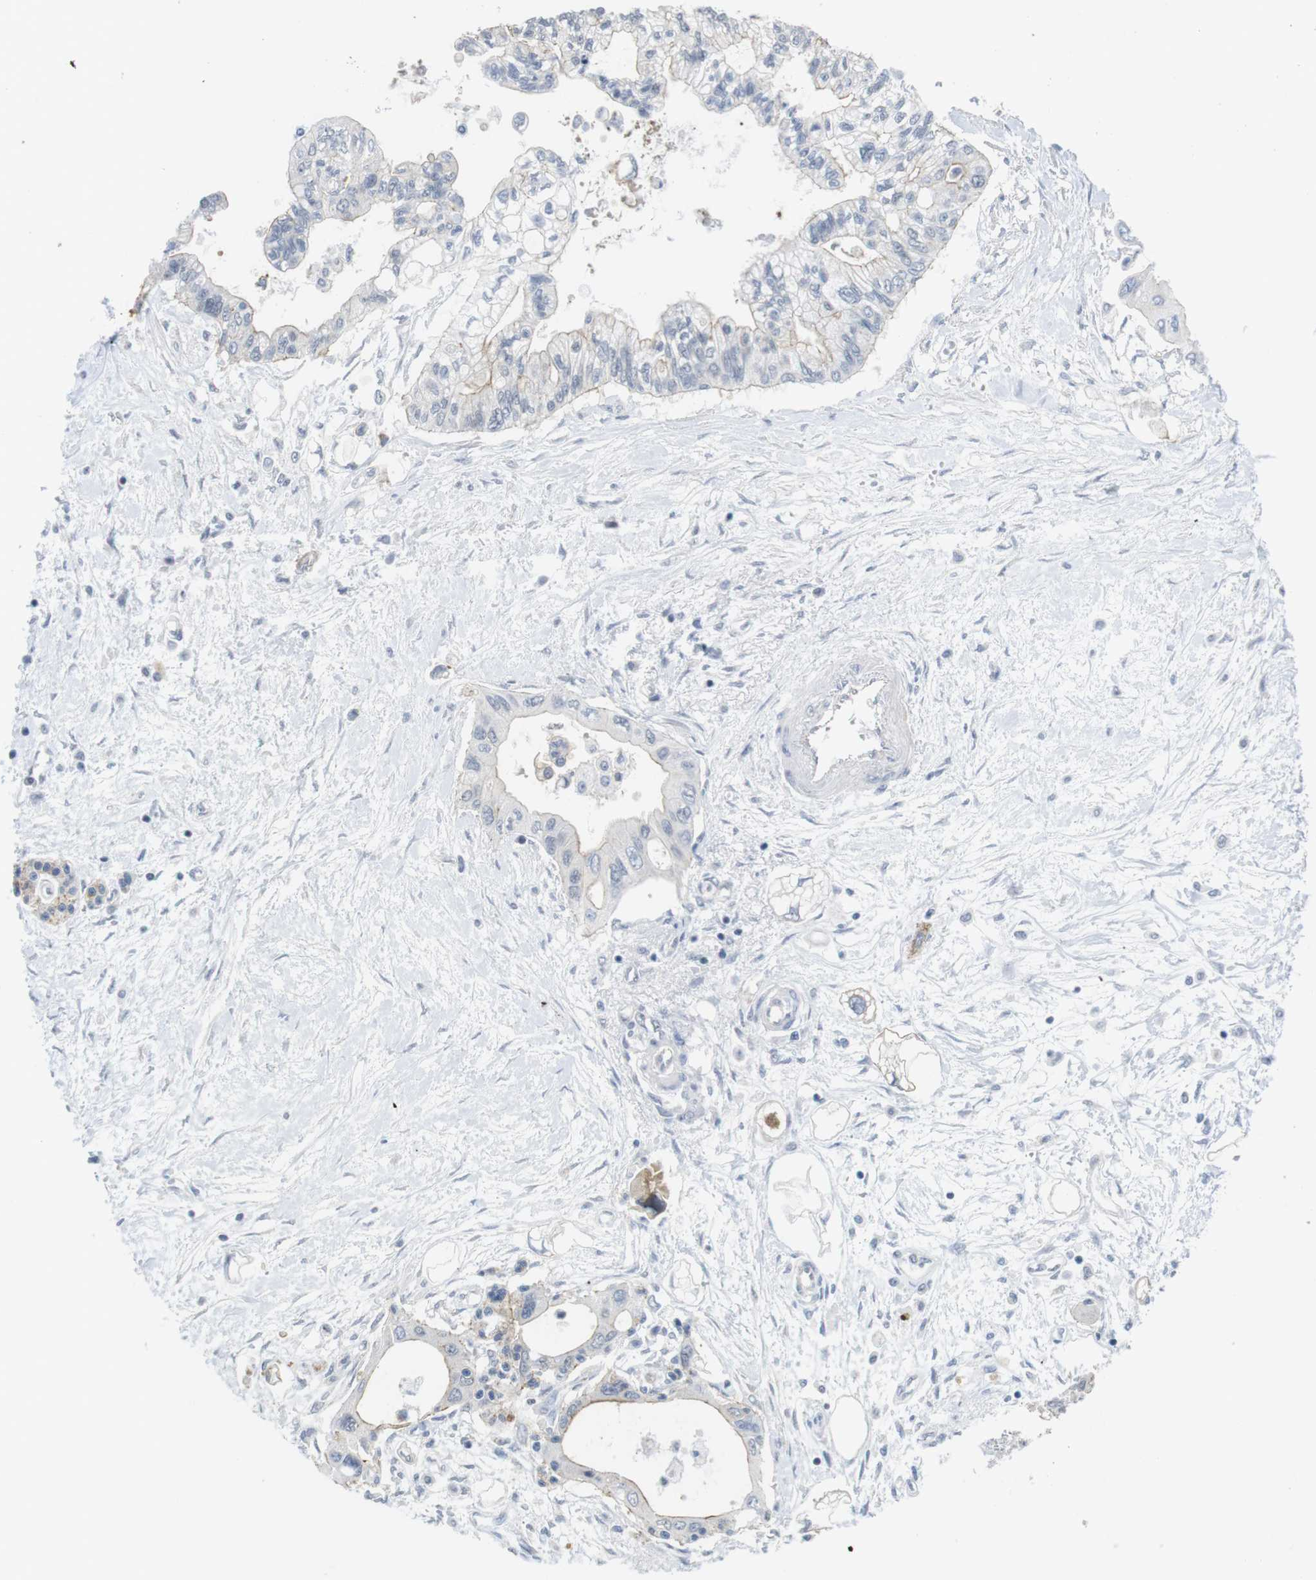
{"staining": {"intensity": "negative", "quantity": "none", "location": "none"}, "tissue": "pancreatic cancer", "cell_type": "Tumor cells", "image_type": "cancer", "snomed": [{"axis": "morphology", "description": "Adenocarcinoma, NOS"}, {"axis": "topography", "description": "Pancreas"}], "caption": "DAB immunohistochemical staining of adenocarcinoma (pancreatic) reveals no significant staining in tumor cells.", "gene": "NECTIN1", "patient": {"sex": "female", "age": 77}}